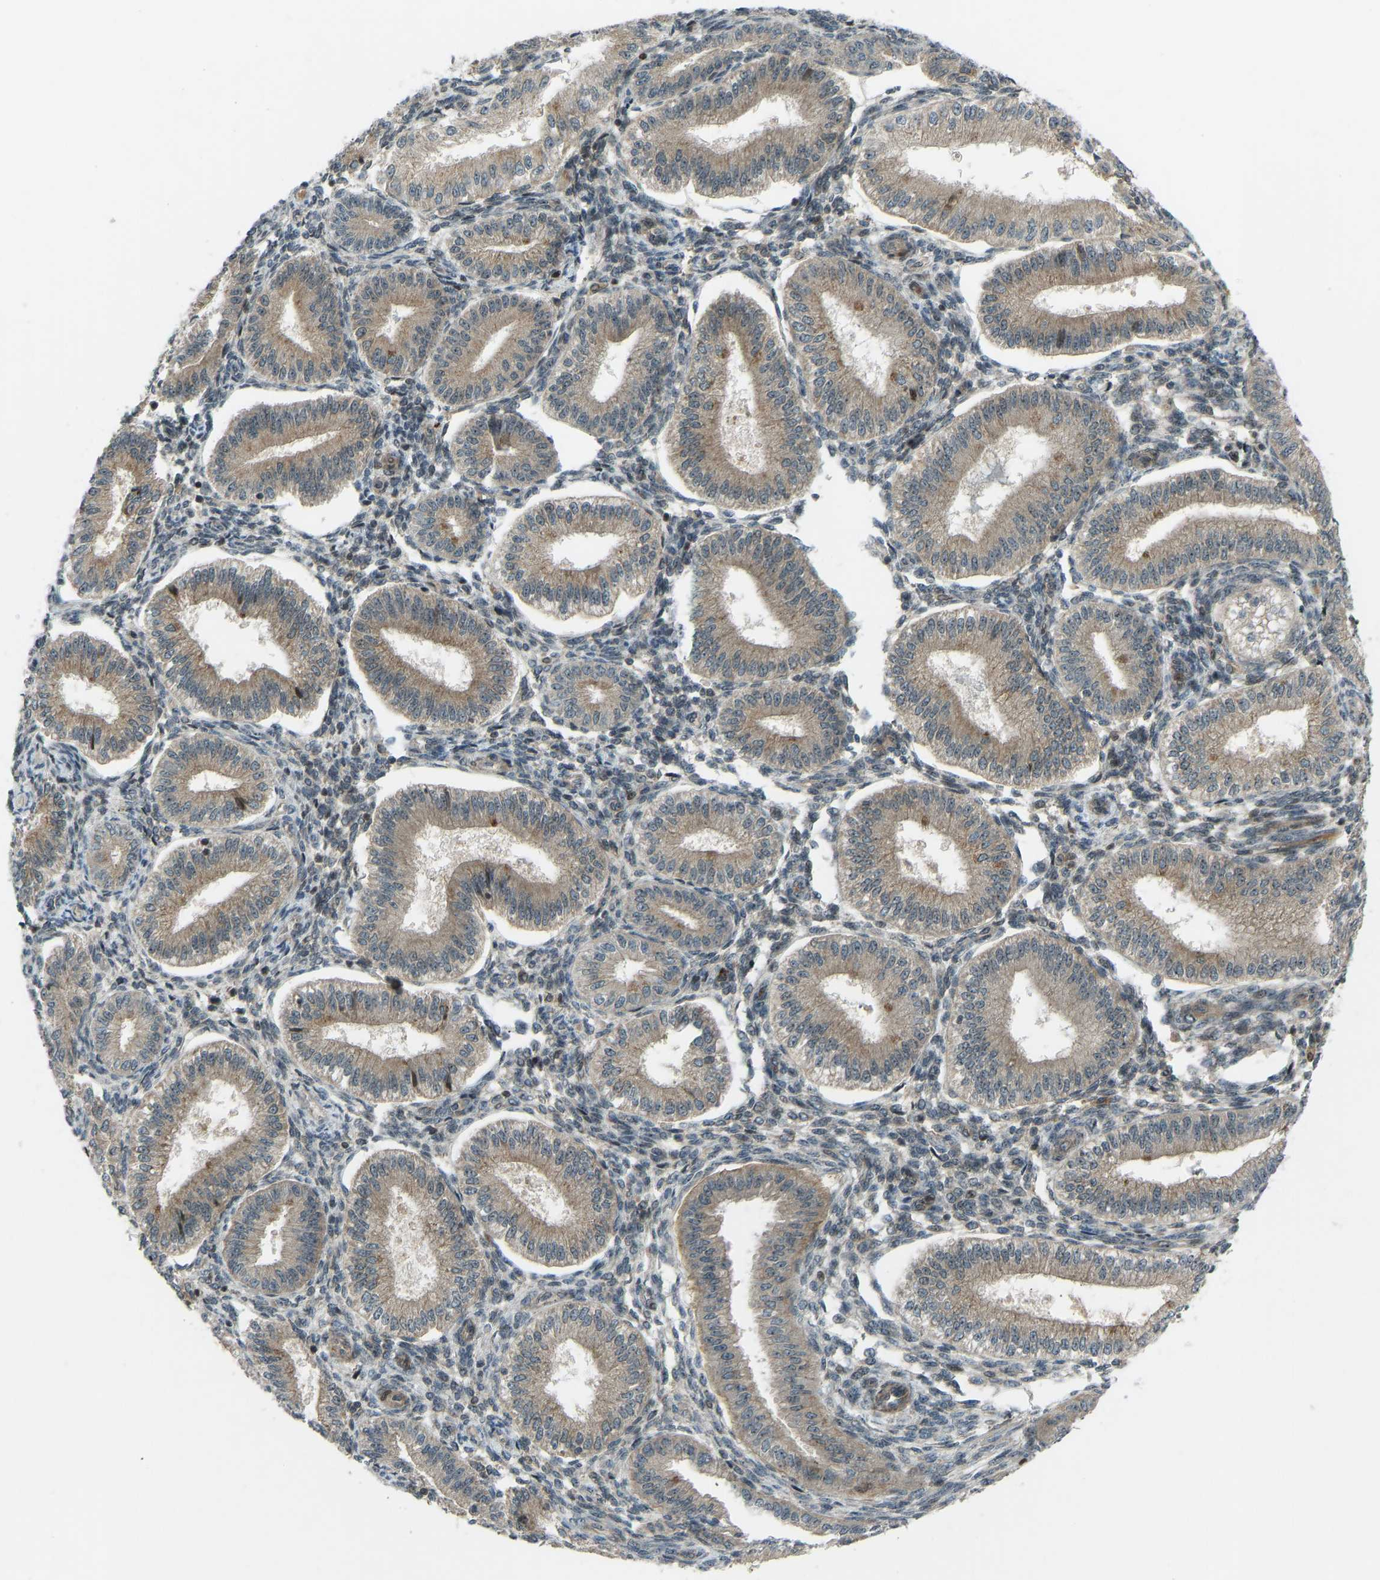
{"staining": {"intensity": "moderate", "quantity": "<25%", "location": "cytoplasmic/membranous,nuclear"}, "tissue": "endometrium", "cell_type": "Cells in endometrial stroma", "image_type": "normal", "snomed": [{"axis": "morphology", "description": "Normal tissue, NOS"}, {"axis": "topography", "description": "Endometrium"}], "caption": "Immunohistochemistry (IHC) photomicrograph of benign endometrium: endometrium stained using IHC reveals low levels of moderate protein expression localized specifically in the cytoplasmic/membranous,nuclear of cells in endometrial stroma, appearing as a cytoplasmic/membranous,nuclear brown color.", "gene": "SVOPL", "patient": {"sex": "female", "age": 39}}